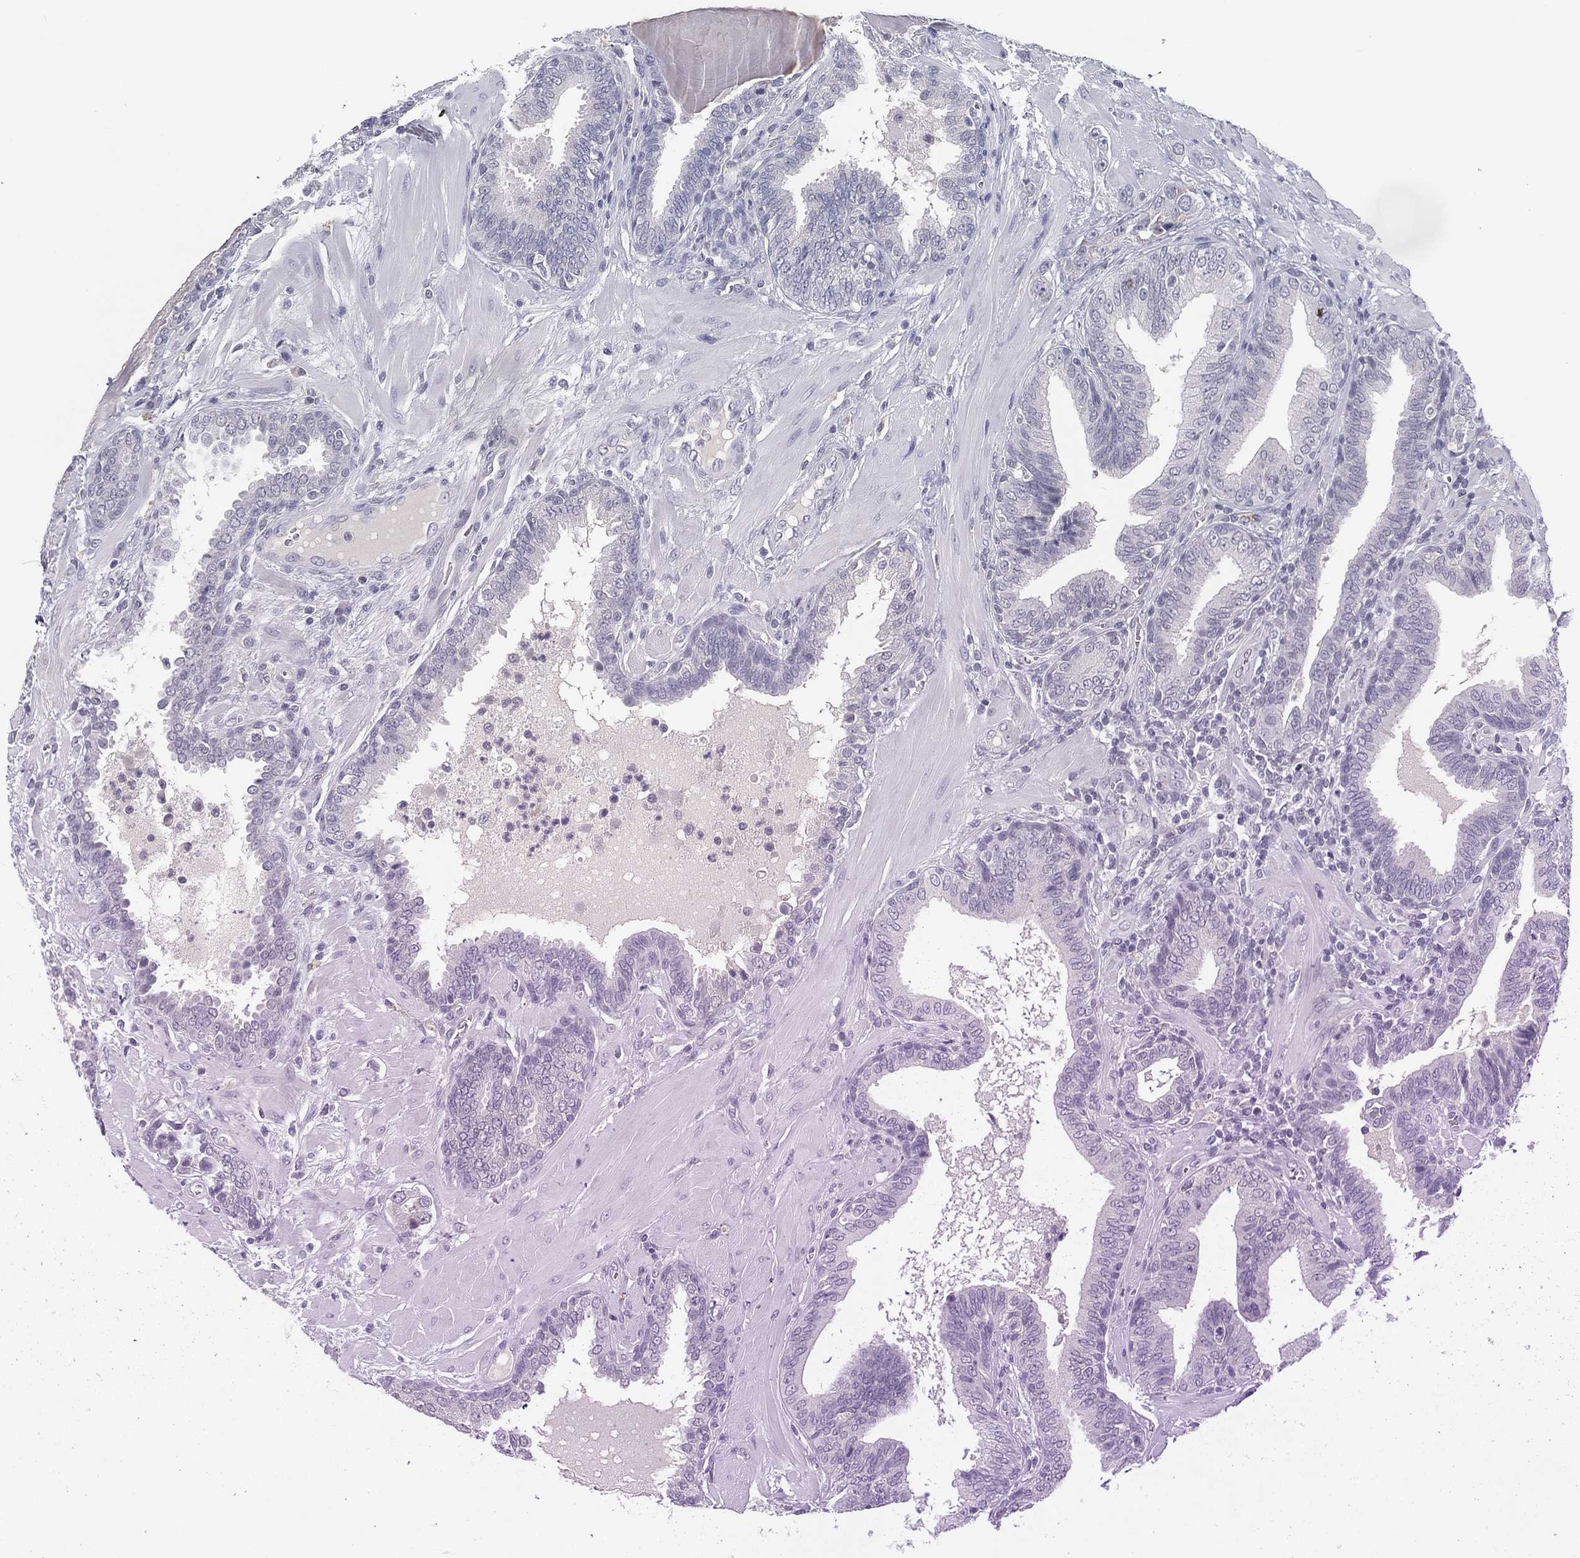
{"staining": {"intensity": "negative", "quantity": "none", "location": "none"}, "tissue": "prostate cancer", "cell_type": "Tumor cells", "image_type": "cancer", "snomed": [{"axis": "morphology", "description": "Adenocarcinoma, NOS"}, {"axis": "topography", "description": "Prostate"}], "caption": "Tumor cells show no significant protein positivity in prostate cancer (adenocarcinoma).", "gene": "KRT35", "patient": {"sex": "male", "age": 57}}